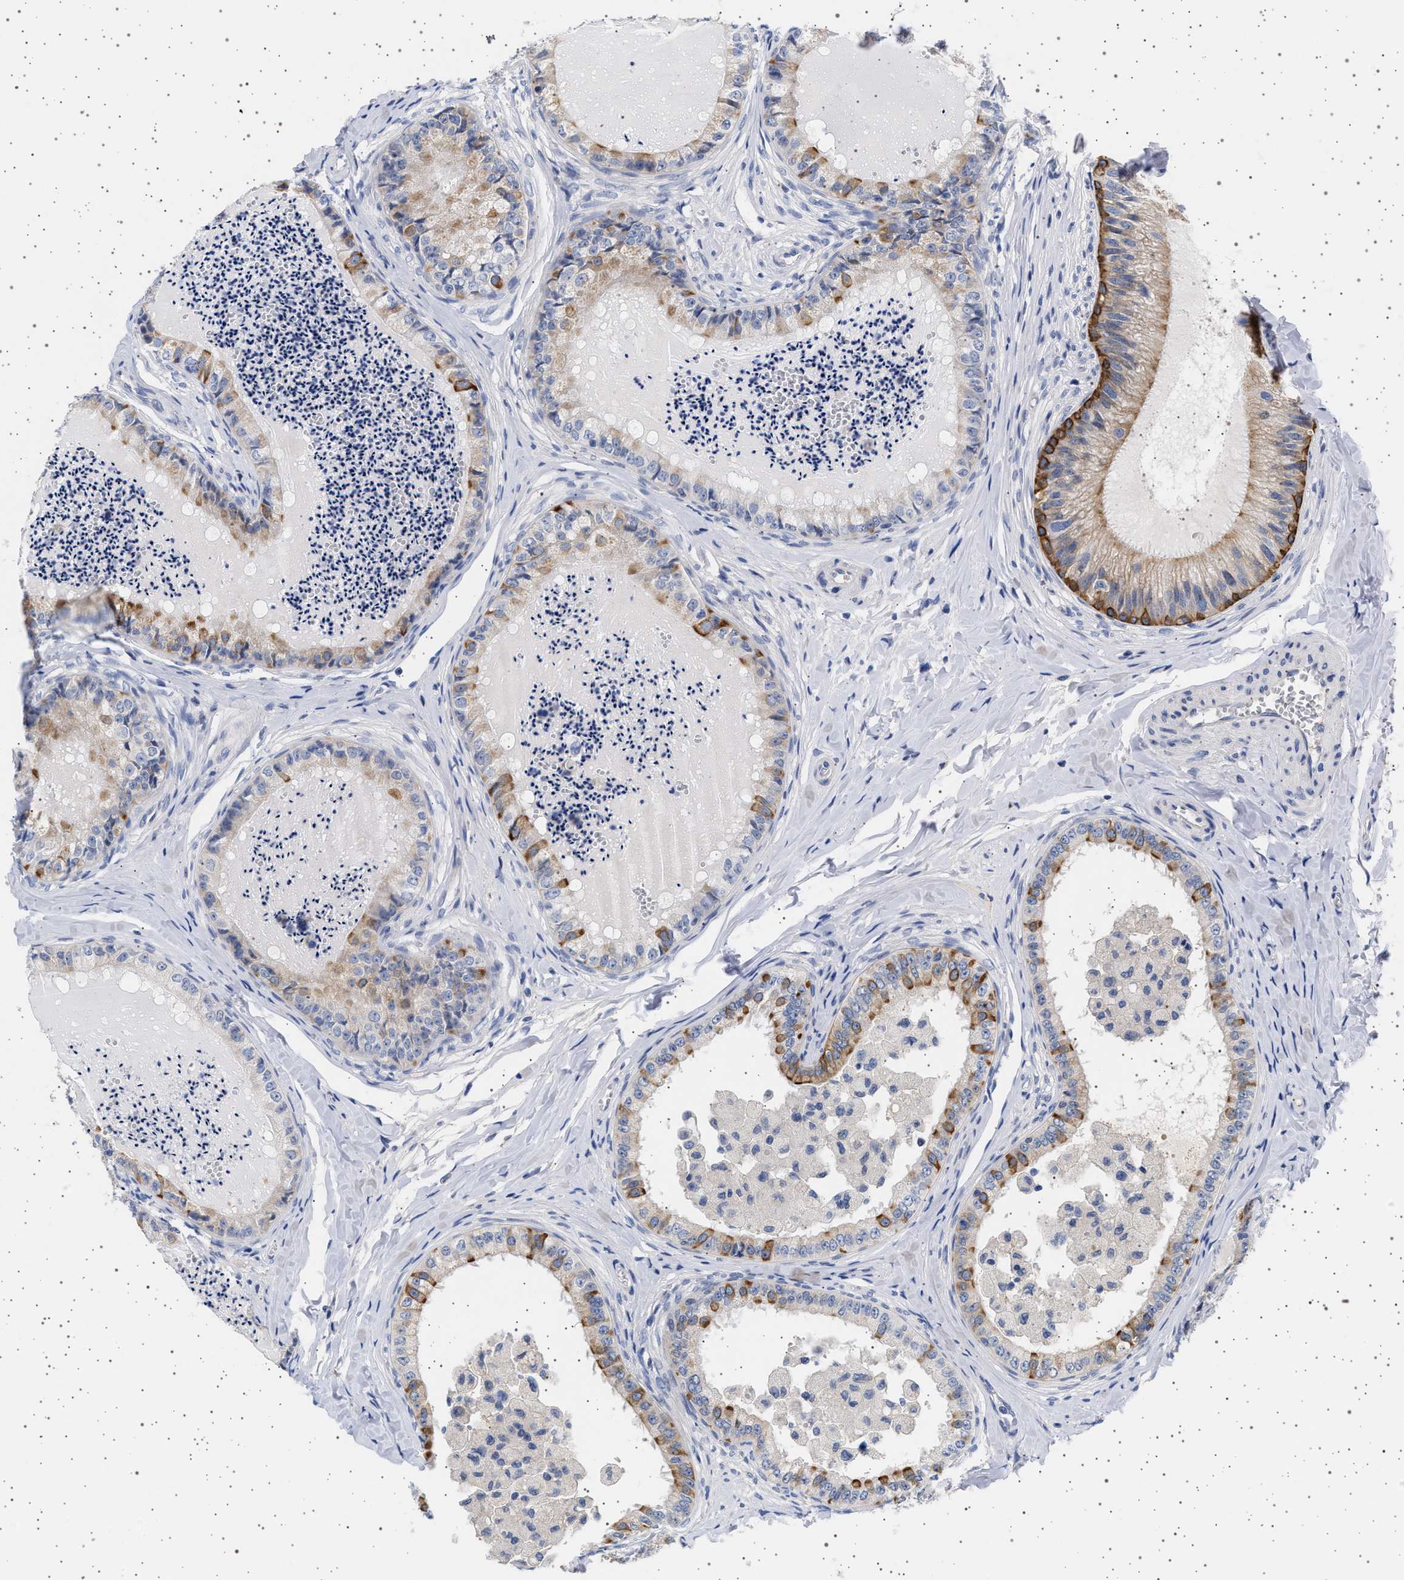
{"staining": {"intensity": "strong", "quantity": "<25%", "location": "cytoplasmic/membranous"}, "tissue": "epididymis", "cell_type": "Glandular cells", "image_type": "normal", "snomed": [{"axis": "morphology", "description": "Normal tissue, NOS"}, {"axis": "topography", "description": "Epididymis"}], "caption": "IHC (DAB (3,3'-diaminobenzidine)) staining of benign epididymis reveals strong cytoplasmic/membranous protein positivity in about <25% of glandular cells.", "gene": "TRMT10B", "patient": {"sex": "male", "age": 31}}